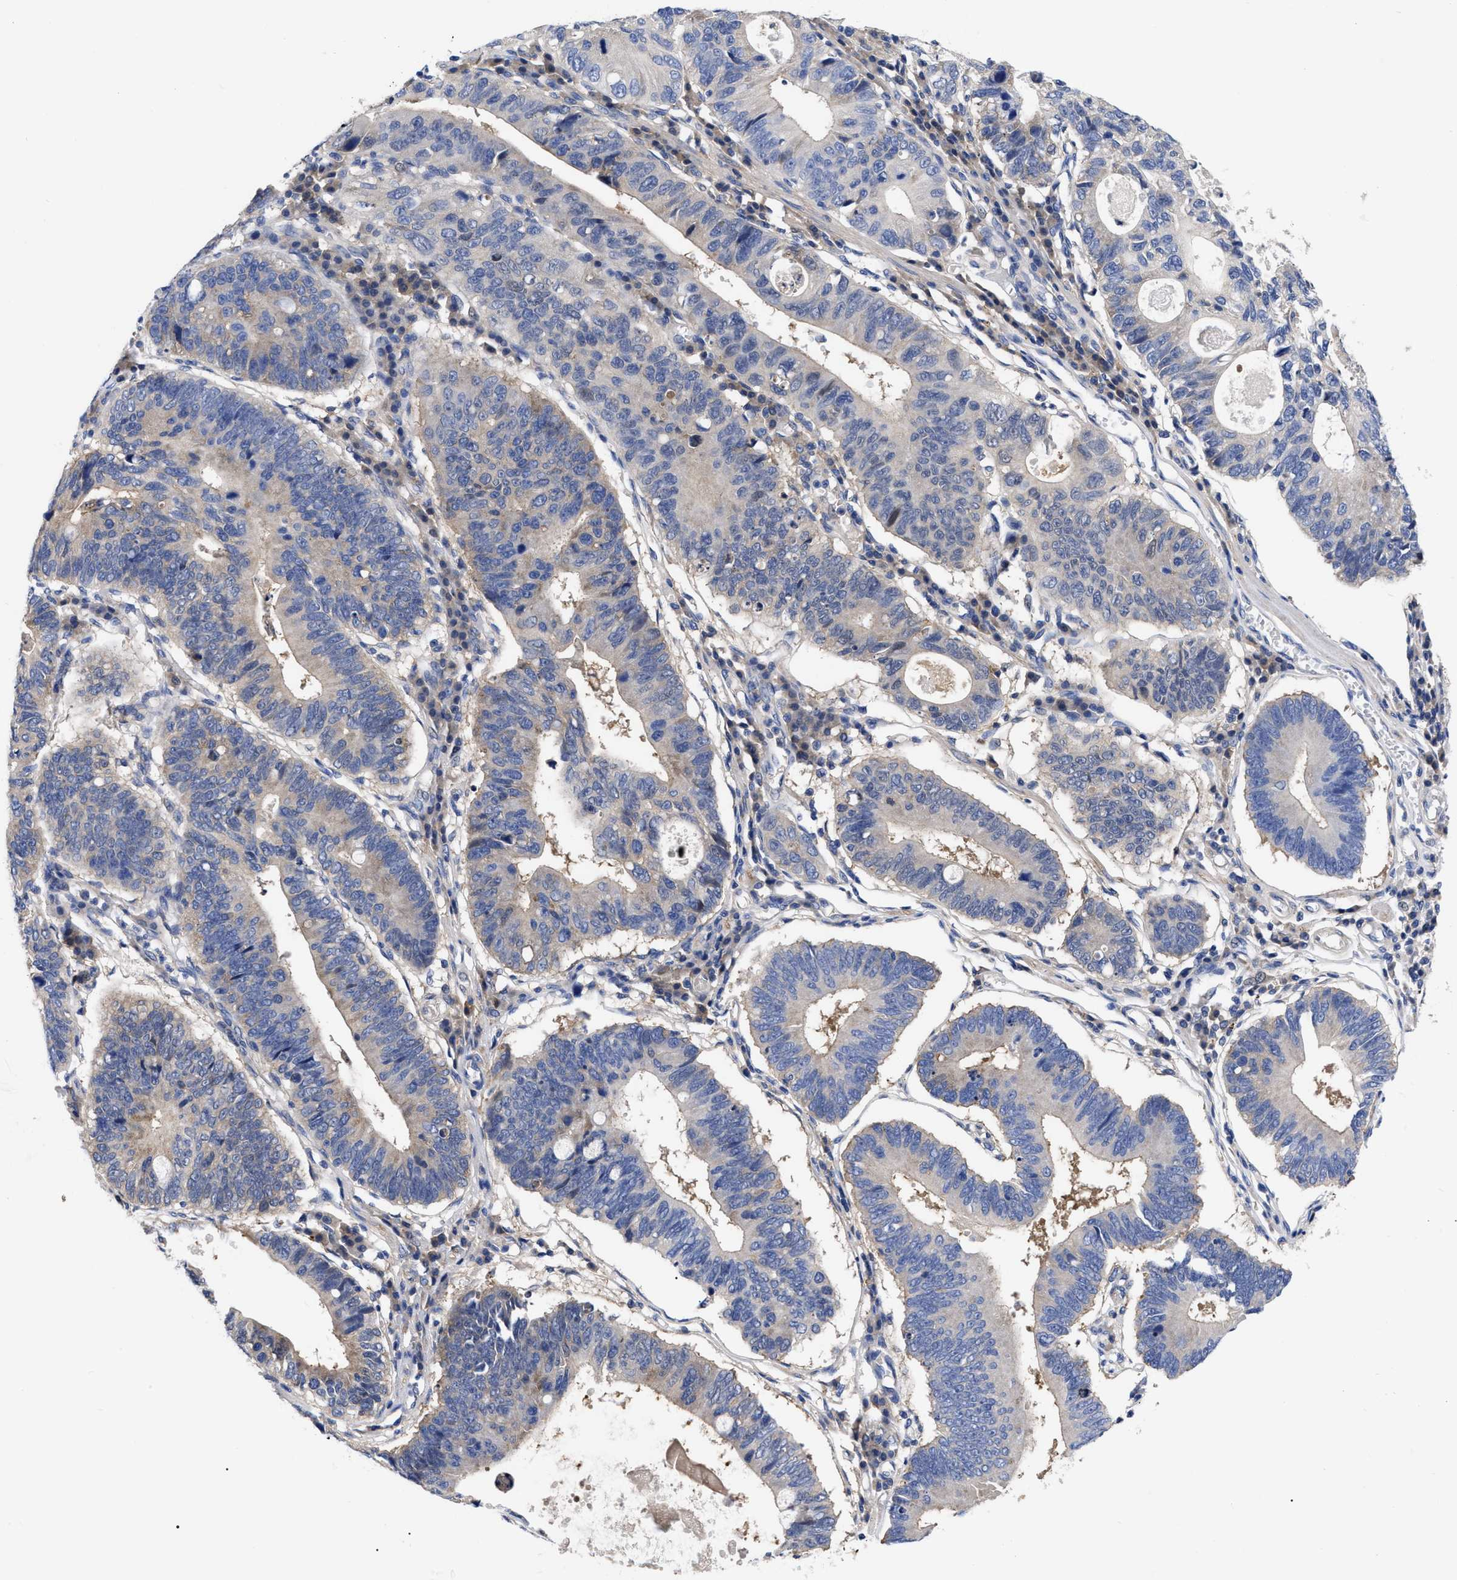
{"staining": {"intensity": "weak", "quantity": "25%-75%", "location": "cytoplasmic/membranous"}, "tissue": "stomach cancer", "cell_type": "Tumor cells", "image_type": "cancer", "snomed": [{"axis": "morphology", "description": "Adenocarcinoma, NOS"}, {"axis": "topography", "description": "Stomach"}], "caption": "Brown immunohistochemical staining in human stomach cancer exhibits weak cytoplasmic/membranous staining in about 25%-75% of tumor cells.", "gene": "RBKS", "patient": {"sex": "male", "age": 59}}